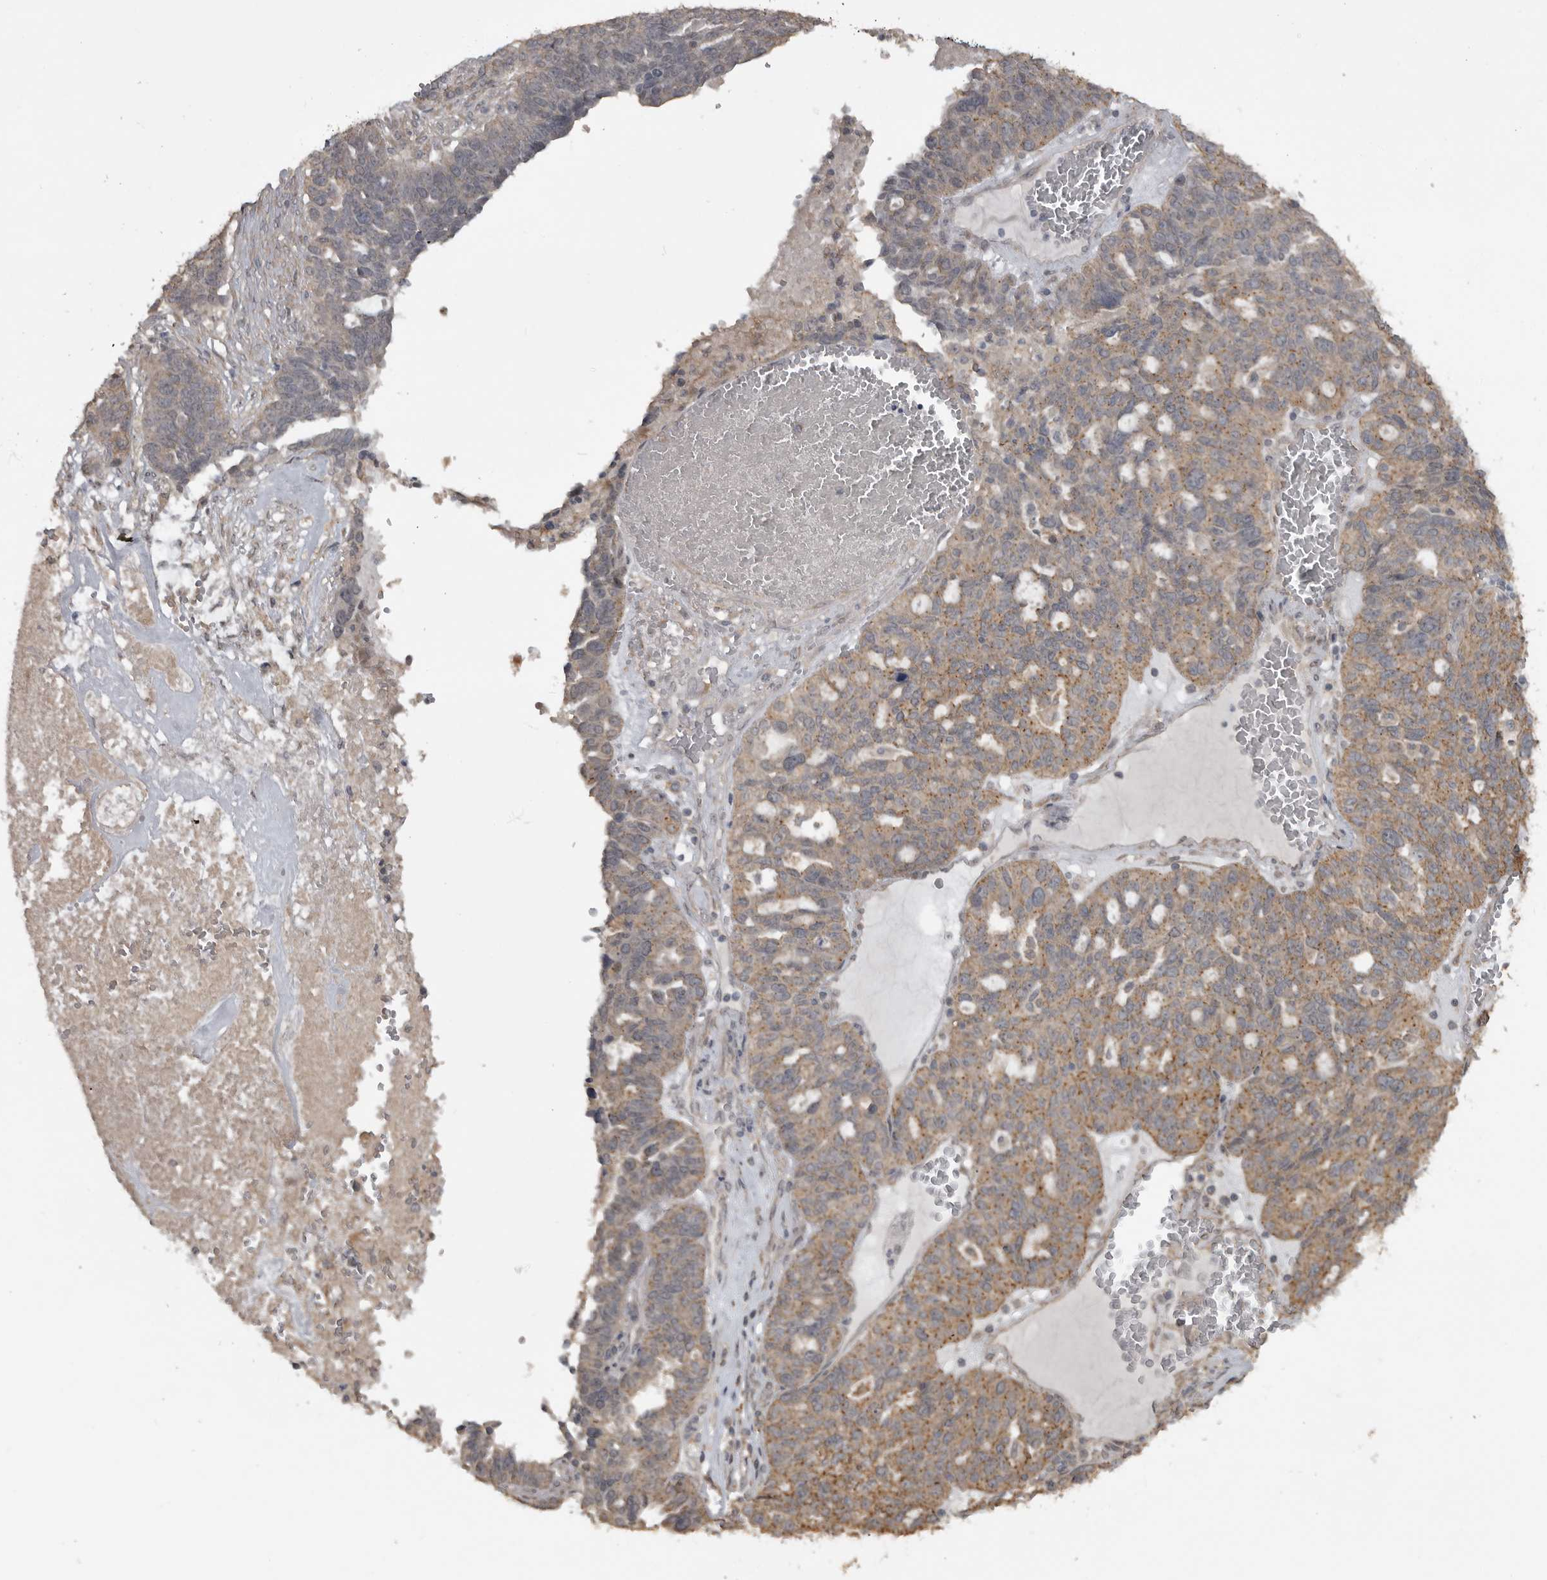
{"staining": {"intensity": "moderate", "quantity": ">75%", "location": "cytoplasmic/membranous"}, "tissue": "ovarian cancer", "cell_type": "Tumor cells", "image_type": "cancer", "snomed": [{"axis": "morphology", "description": "Cystadenocarcinoma, serous, NOS"}, {"axis": "topography", "description": "Ovary"}], "caption": "The photomicrograph demonstrates immunohistochemical staining of serous cystadenocarcinoma (ovarian). There is moderate cytoplasmic/membranous positivity is appreciated in approximately >75% of tumor cells.", "gene": "LLGL1", "patient": {"sex": "female", "age": 59}}